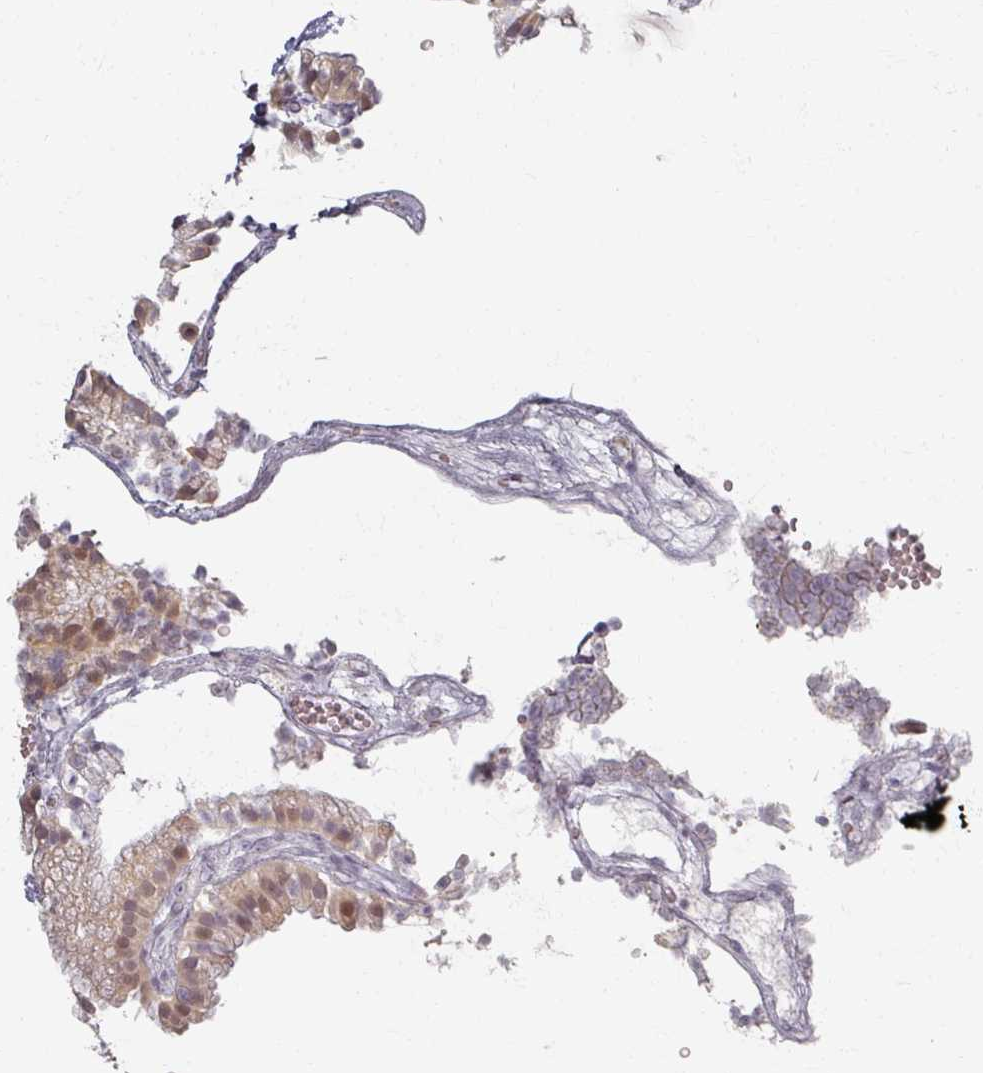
{"staining": {"intensity": "moderate", "quantity": "25%-75%", "location": "nuclear"}, "tissue": "gallbladder", "cell_type": "Glandular cells", "image_type": "normal", "snomed": [{"axis": "morphology", "description": "Normal tissue, NOS"}, {"axis": "topography", "description": "Gallbladder"}], "caption": "Glandular cells demonstrate medium levels of moderate nuclear positivity in about 25%-75% of cells in normal human gallbladder.", "gene": "RIPOR3", "patient": {"sex": "female", "age": 63}}